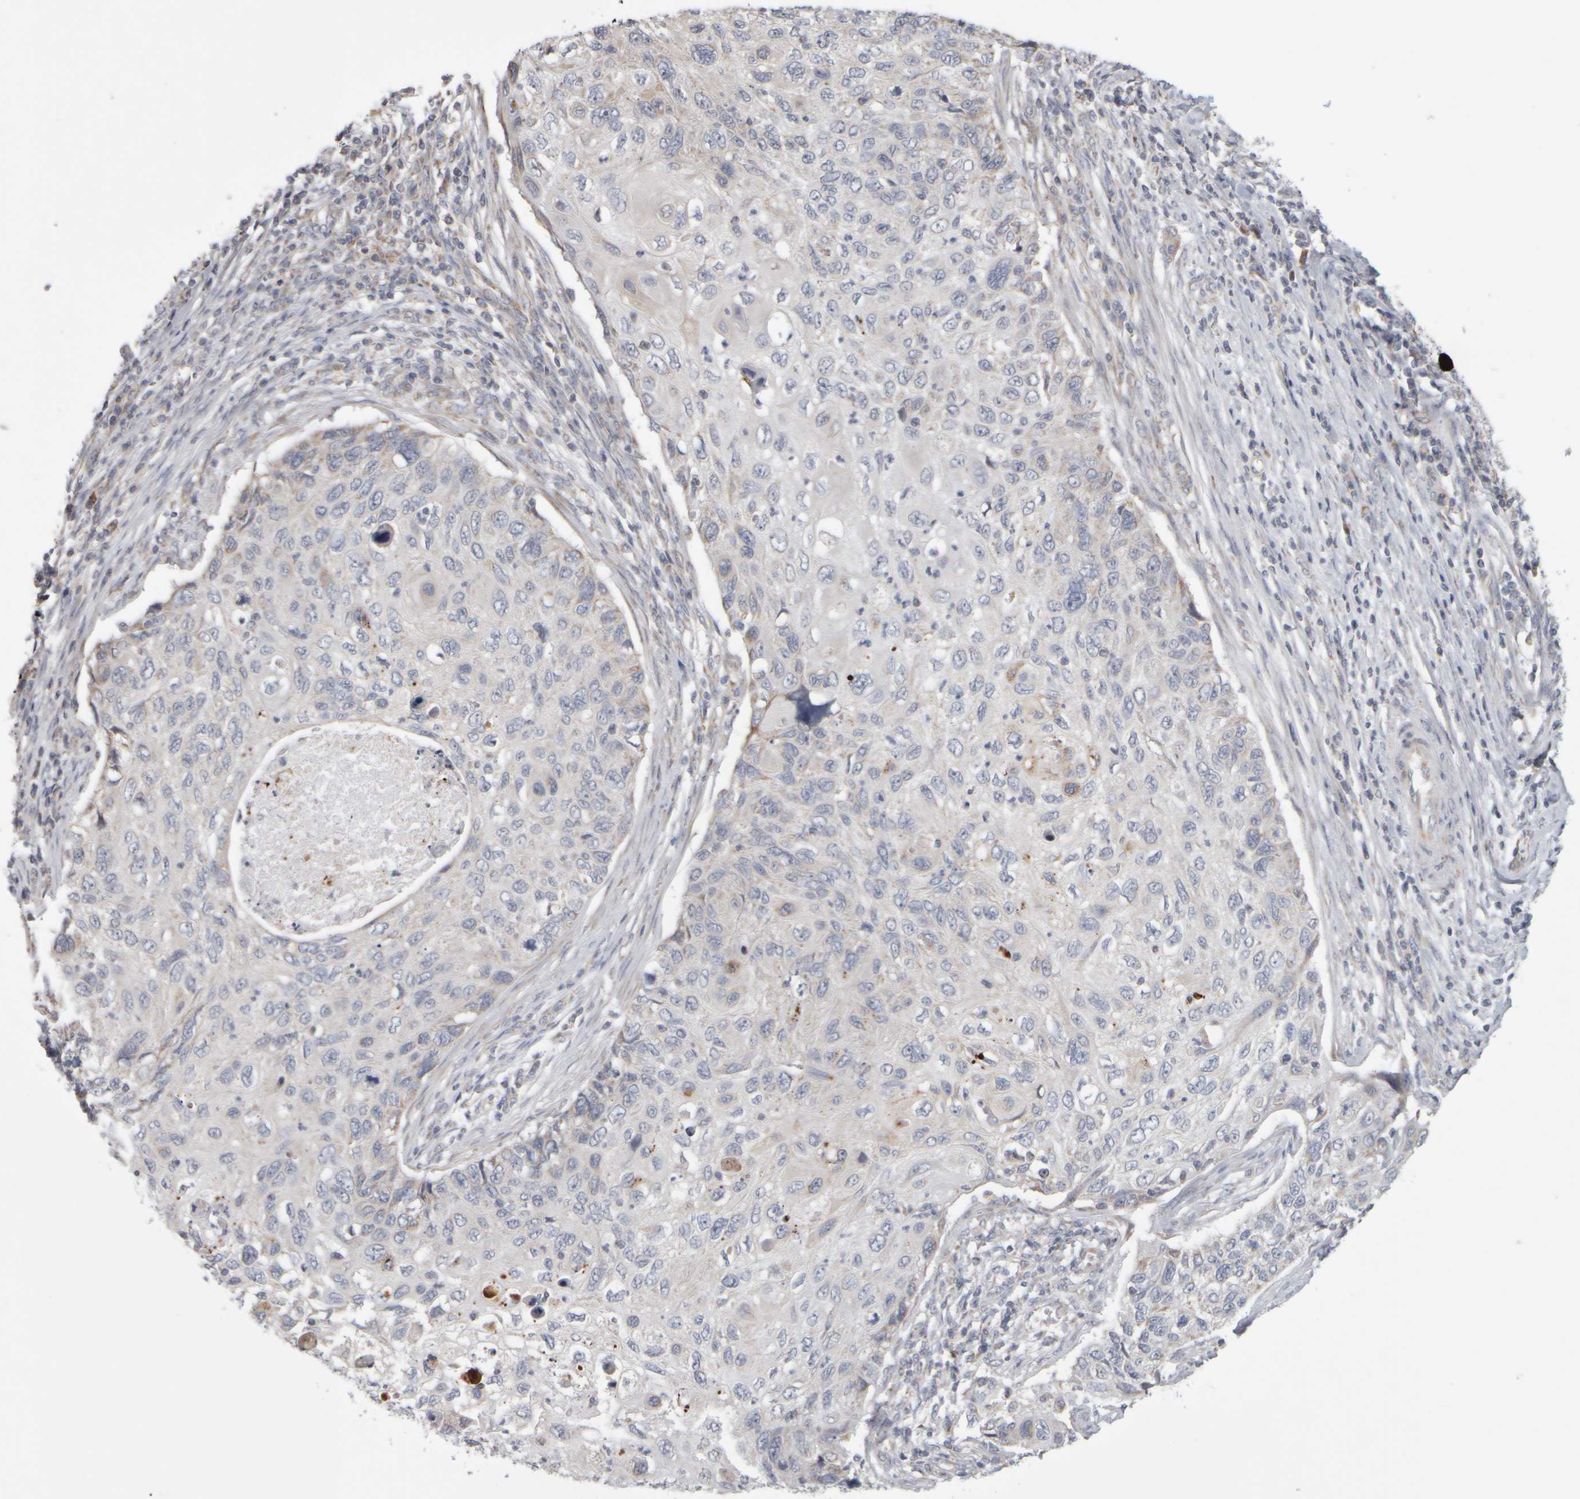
{"staining": {"intensity": "negative", "quantity": "none", "location": "none"}, "tissue": "cervical cancer", "cell_type": "Tumor cells", "image_type": "cancer", "snomed": [{"axis": "morphology", "description": "Squamous cell carcinoma, NOS"}, {"axis": "topography", "description": "Cervix"}], "caption": "Image shows no significant protein staining in tumor cells of cervical cancer.", "gene": "SCO1", "patient": {"sex": "female", "age": 70}}